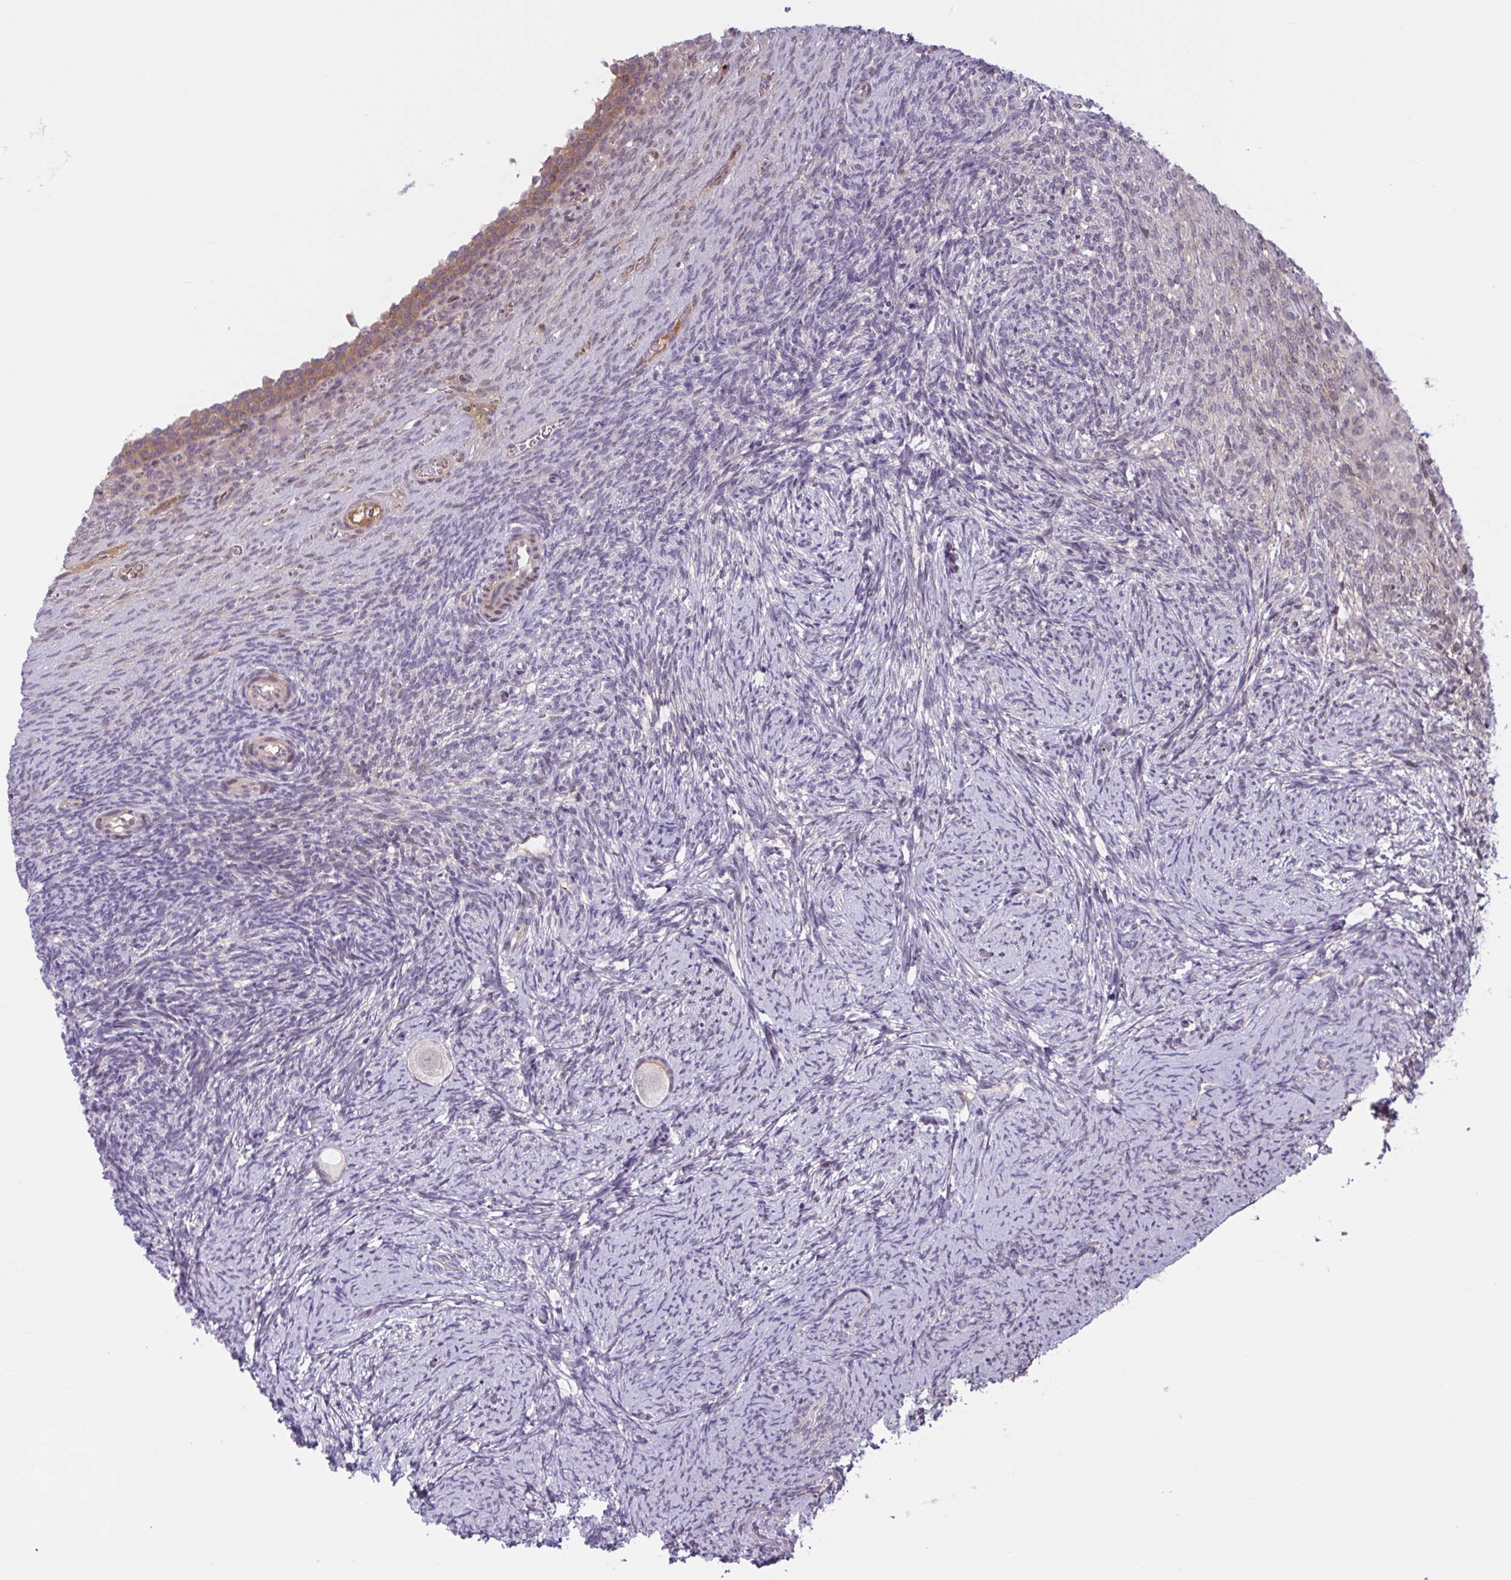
{"staining": {"intensity": "negative", "quantity": "none", "location": "none"}, "tissue": "ovary", "cell_type": "Follicle cells", "image_type": "normal", "snomed": [{"axis": "morphology", "description": "Normal tissue, NOS"}, {"axis": "topography", "description": "Ovary"}], "caption": "There is no significant expression in follicle cells of ovary. (Brightfield microscopy of DAB (3,3'-diaminobenzidine) immunohistochemistry (IHC) at high magnification).", "gene": "TTC7B", "patient": {"sex": "female", "age": 34}}